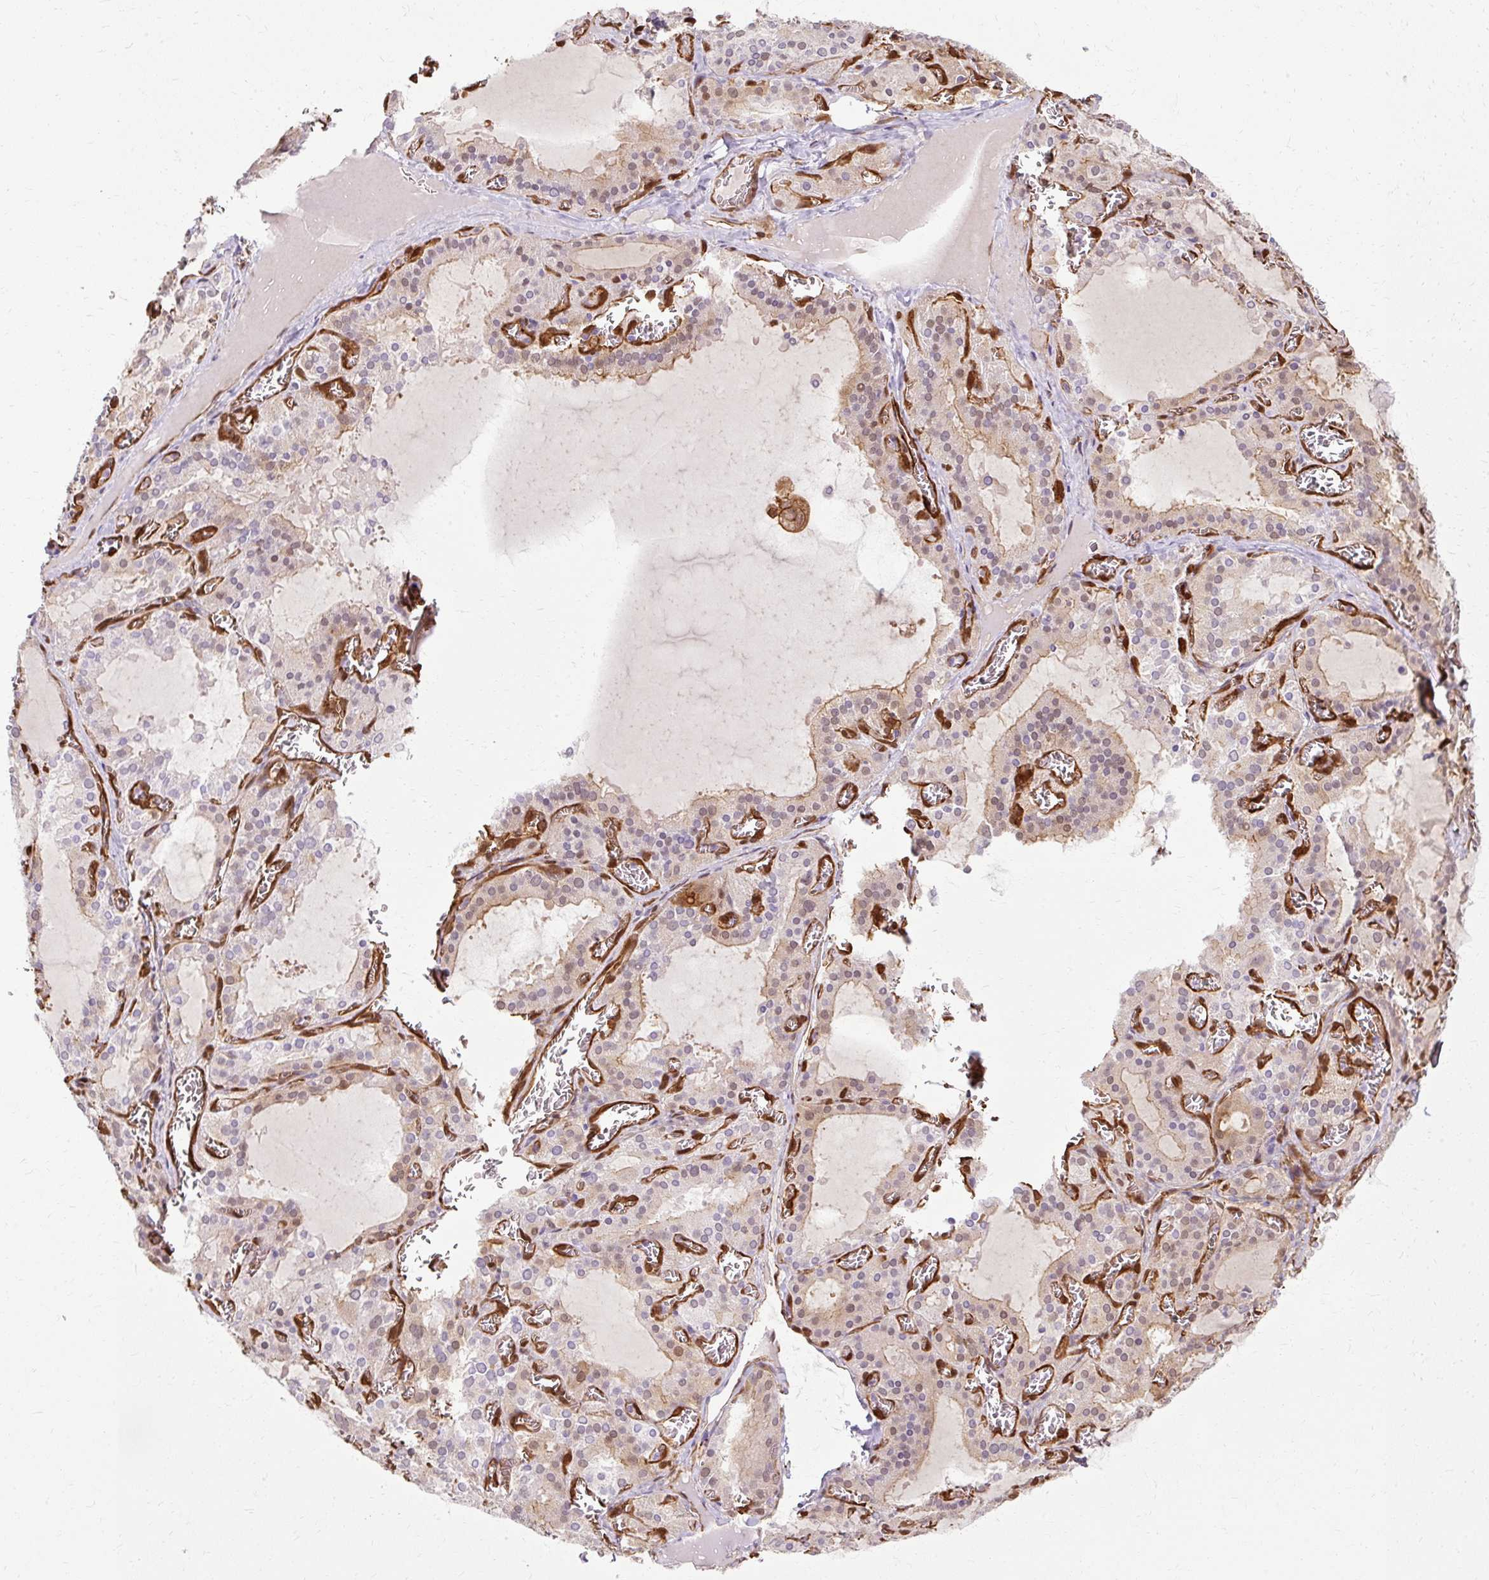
{"staining": {"intensity": "moderate", "quantity": "25%-75%", "location": "cytoplasmic/membranous"}, "tissue": "thyroid gland", "cell_type": "Glandular cells", "image_type": "normal", "snomed": [{"axis": "morphology", "description": "Normal tissue, NOS"}, {"axis": "topography", "description": "Thyroid gland"}], "caption": "Immunohistochemistry (DAB (3,3'-diaminobenzidine)) staining of benign human thyroid gland shows moderate cytoplasmic/membranous protein positivity in about 25%-75% of glandular cells.", "gene": "CNN3", "patient": {"sex": "female", "age": 30}}